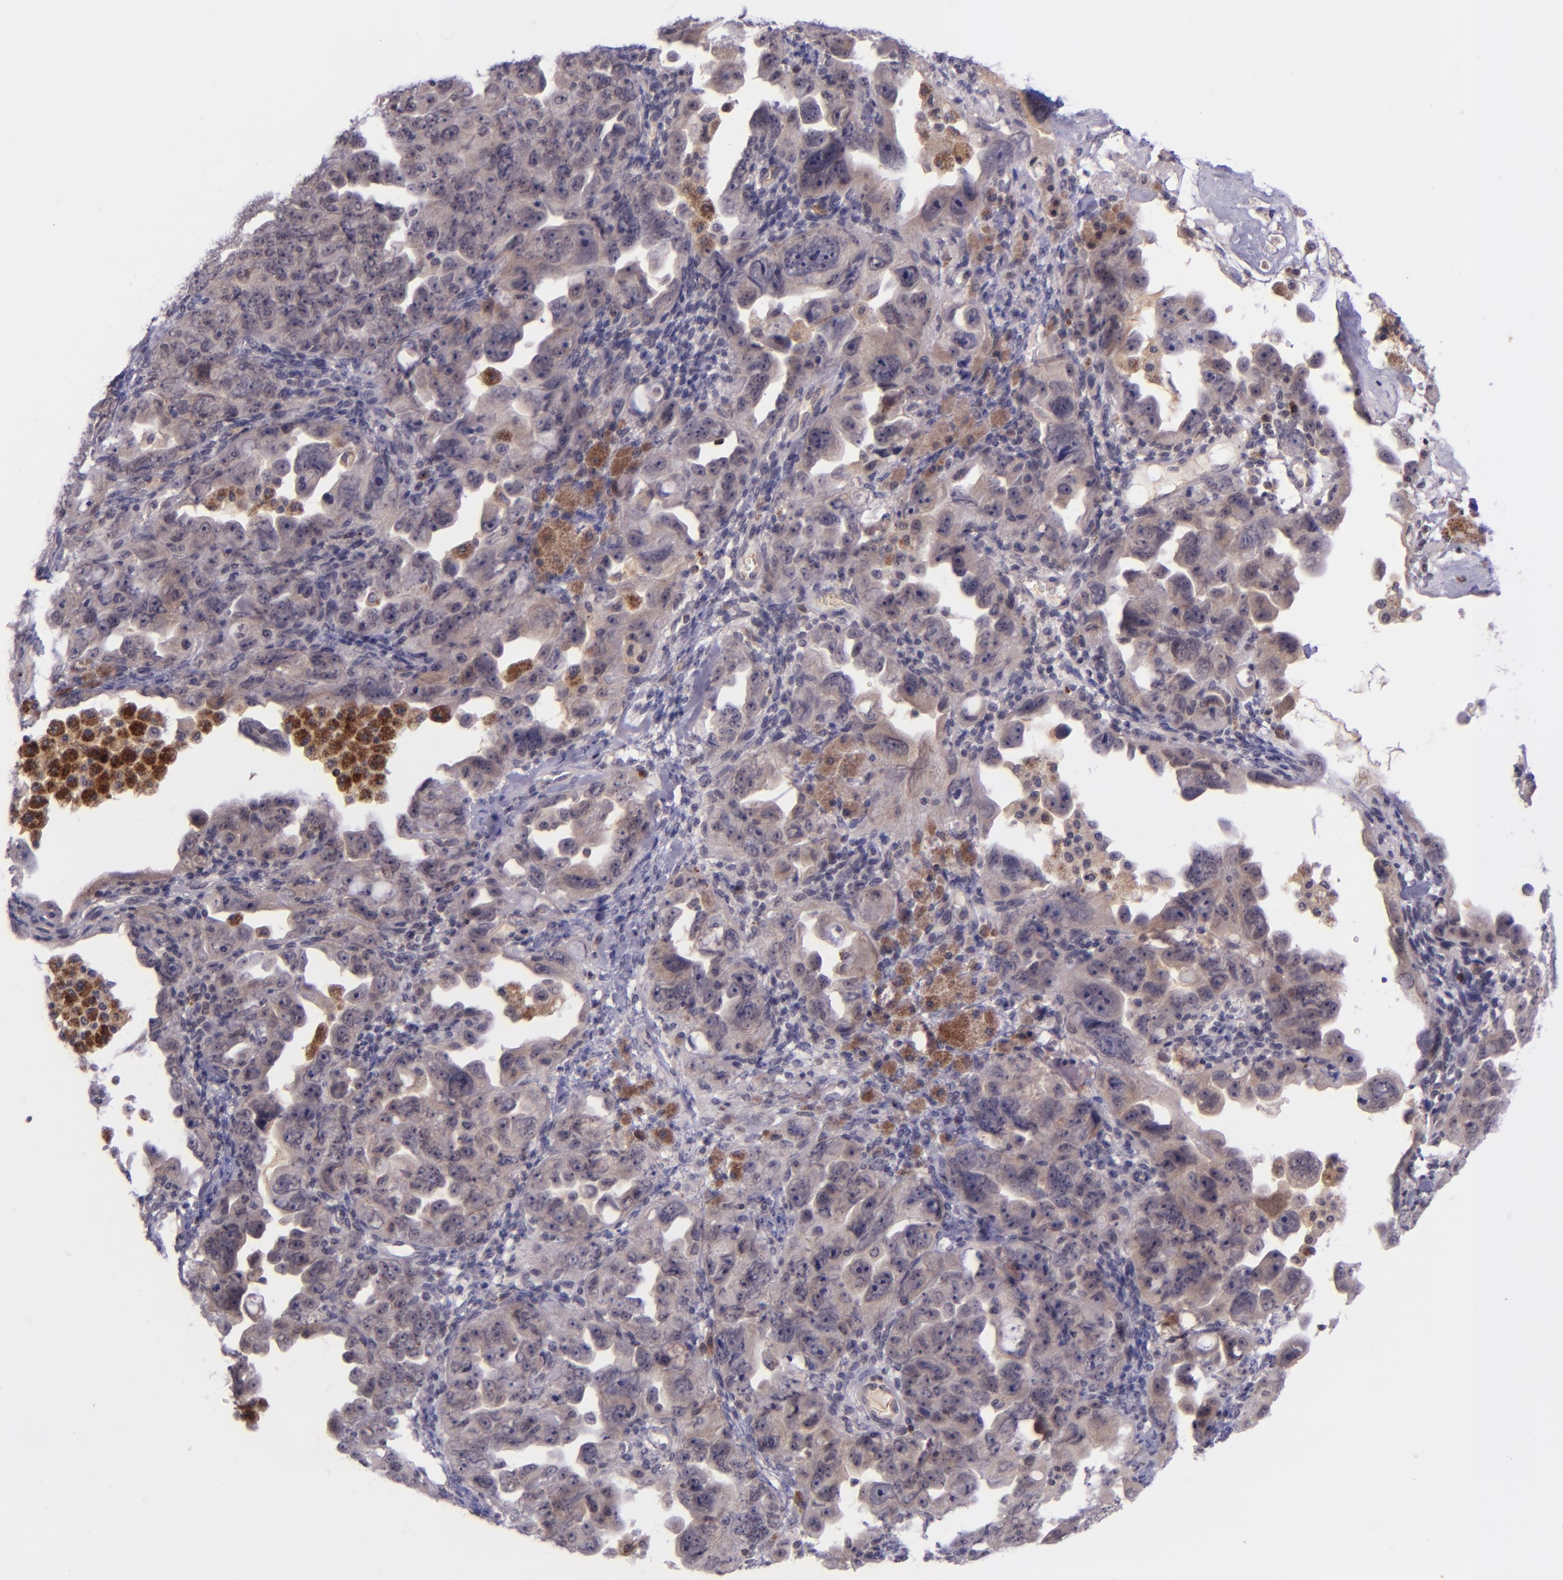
{"staining": {"intensity": "weak", "quantity": "25%-75%", "location": "cytoplasmic/membranous"}, "tissue": "ovarian cancer", "cell_type": "Tumor cells", "image_type": "cancer", "snomed": [{"axis": "morphology", "description": "Cystadenocarcinoma, serous, NOS"}, {"axis": "topography", "description": "Ovary"}], "caption": "Protein staining of ovarian cancer tissue demonstrates weak cytoplasmic/membranous expression in approximately 25%-75% of tumor cells.", "gene": "SELL", "patient": {"sex": "female", "age": 66}}